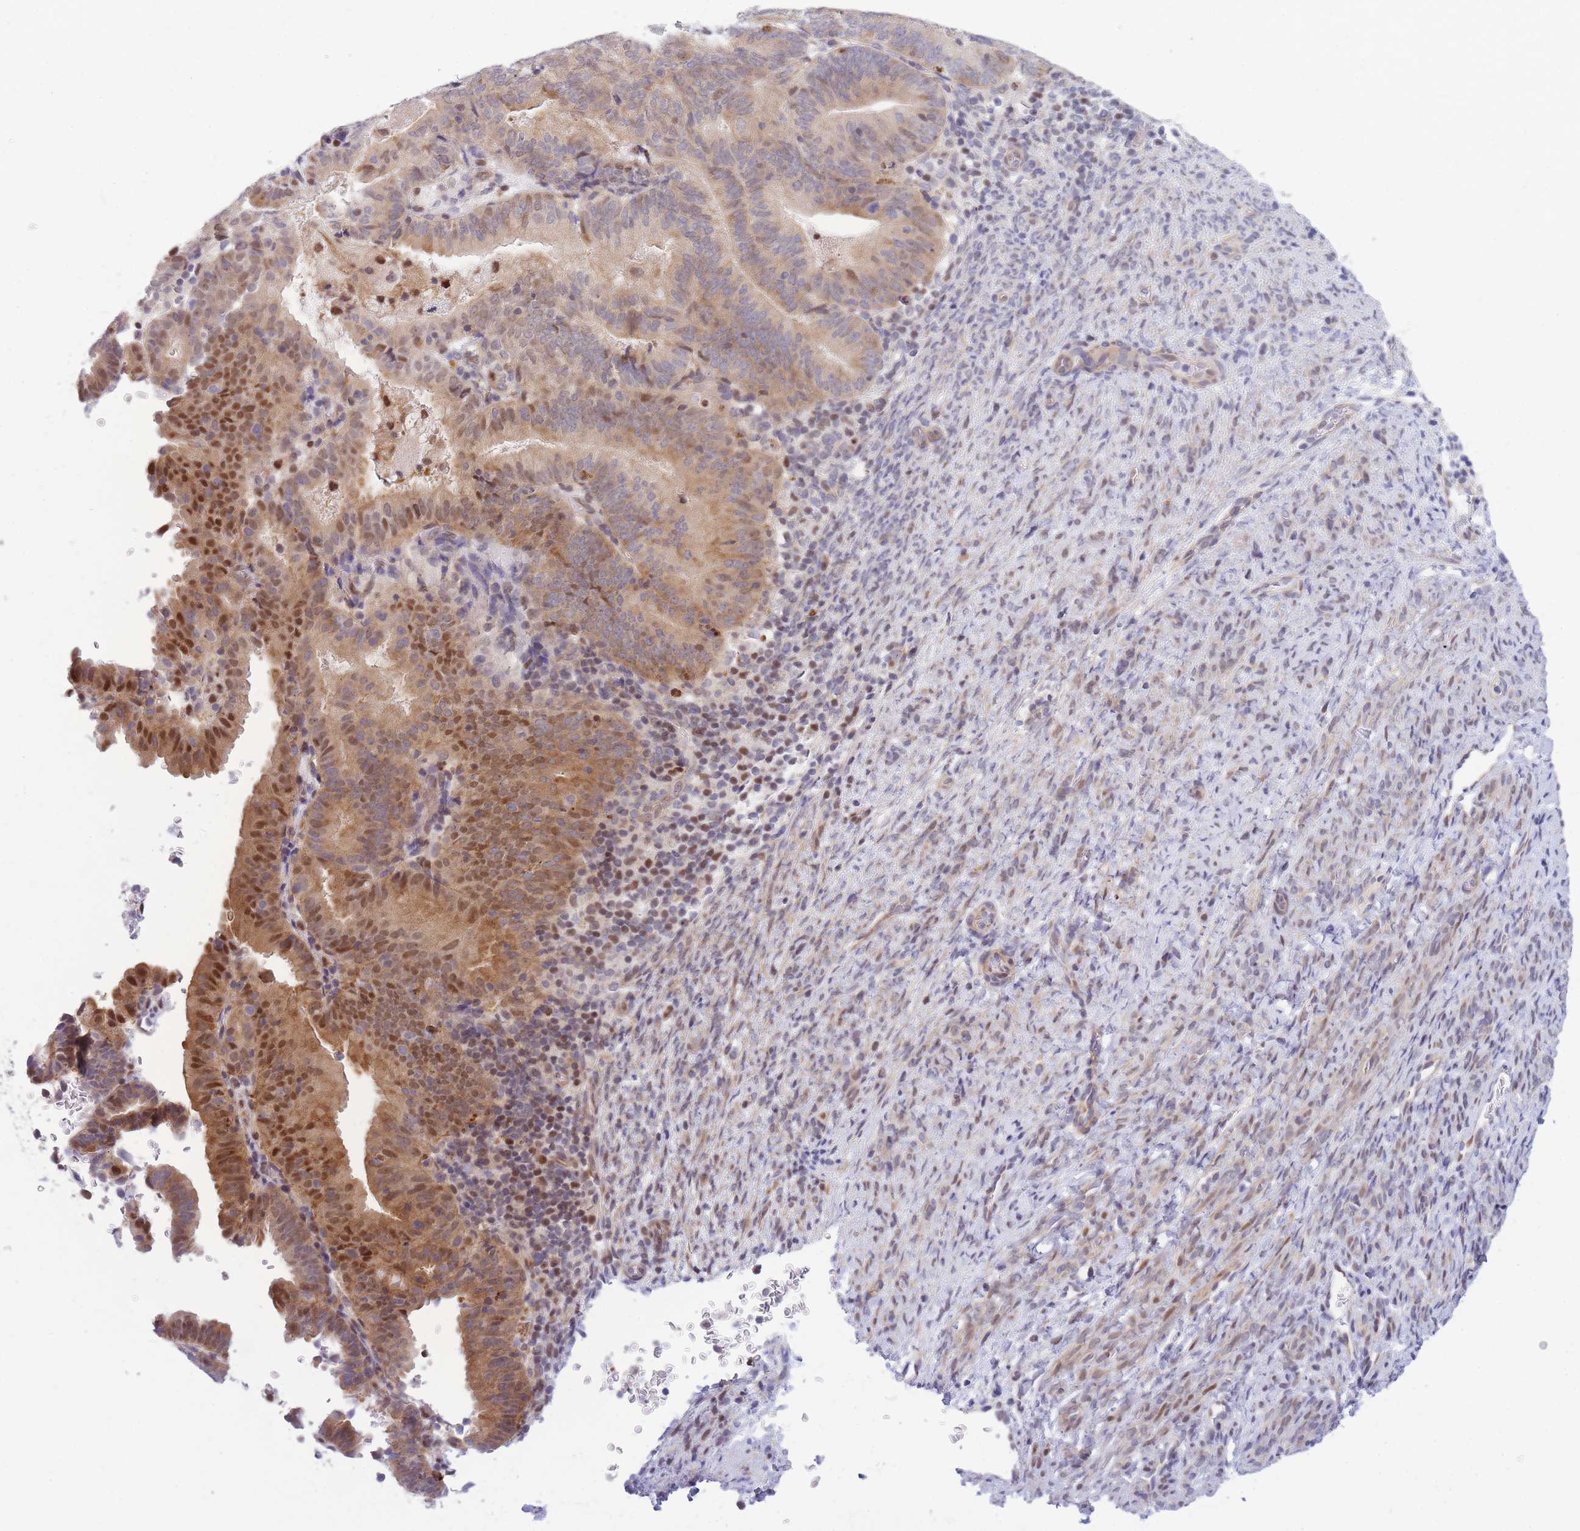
{"staining": {"intensity": "moderate", "quantity": "25%-75%", "location": "cytoplasmic/membranous,nuclear"}, "tissue": "endometrial cancer", "cell_type": "Tumor cells", "image_type": "cancer", "snomed": [{"axis": "morphology", "description": "Adenocarcinoma, NOS"}, {"axis": "topography", "description": "Endometrium"}], "caption": "A photomicrograph of endometrial cancer stained for a protein reveals moderate cytoplasmic/membranous and nuclear brown staining in tumor cells. The staining is performed using DAB (3,3'-diaminobenzidine) brown chromogen to label protein expression. The nuclei are counter-stained blue using hematoxylin.", "gene": "CRACD", "patient": {"sex": "female", "age": 70}}